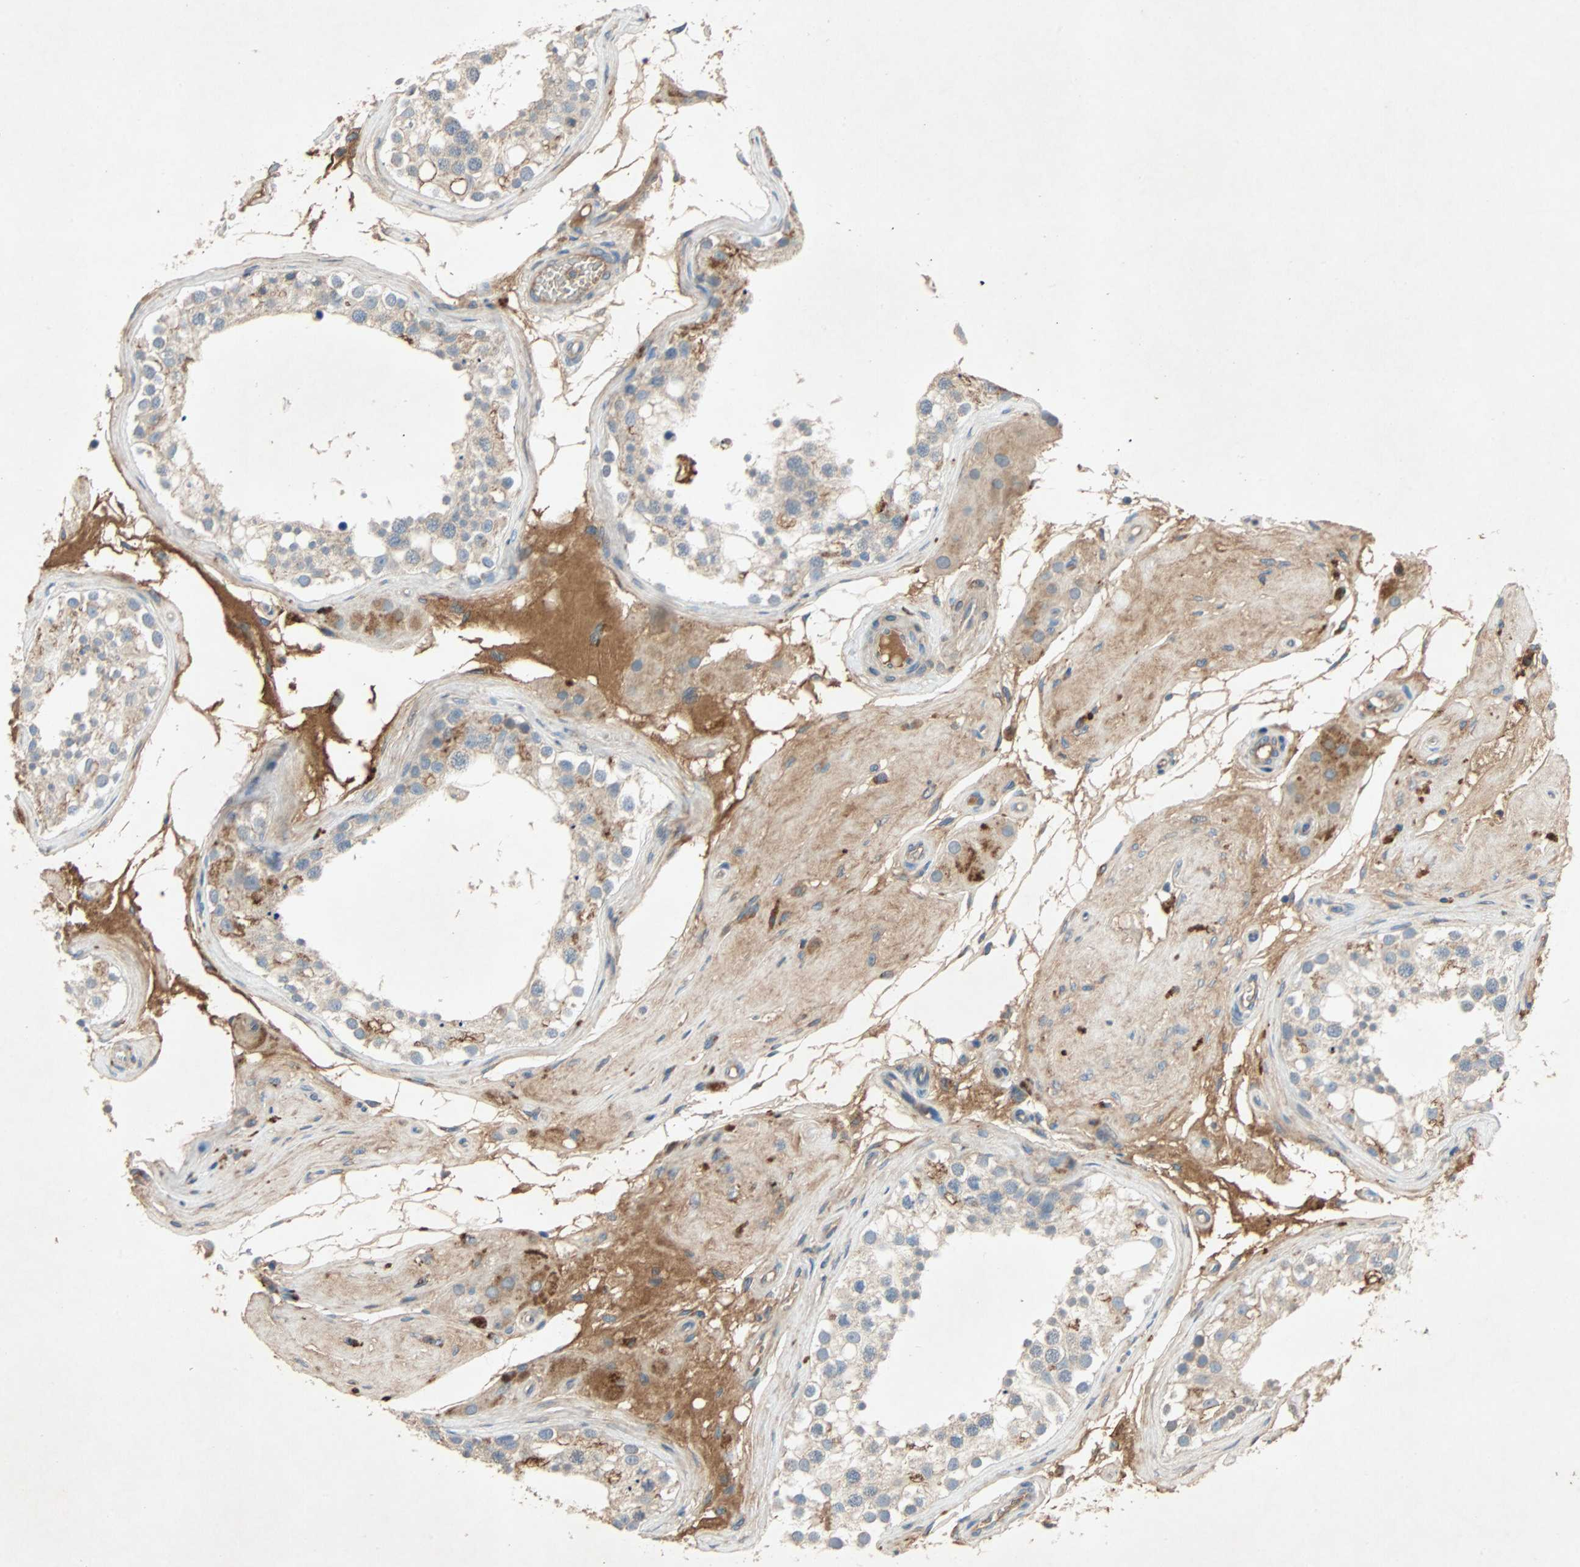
{"staining": {"intensity": "weak", "quantity": "<25%", "location": "cytoplasmic/membranous"}, "tissue": "testis", "cell_type": "Cells in seminiferous ducts", "image_type": "normal", "snomed": [{"axis": "morphology", "description": "Normal tissue, NOS"}, {"axis": "topography", "description": "Testis"}], "caption": "Testis stained for a protein using immunohistochemistry (IHC) reveals no staining cells in seminiferous ducts.", "gene": "XYLT1", "patient": {"sex": "male", "age": 68}}